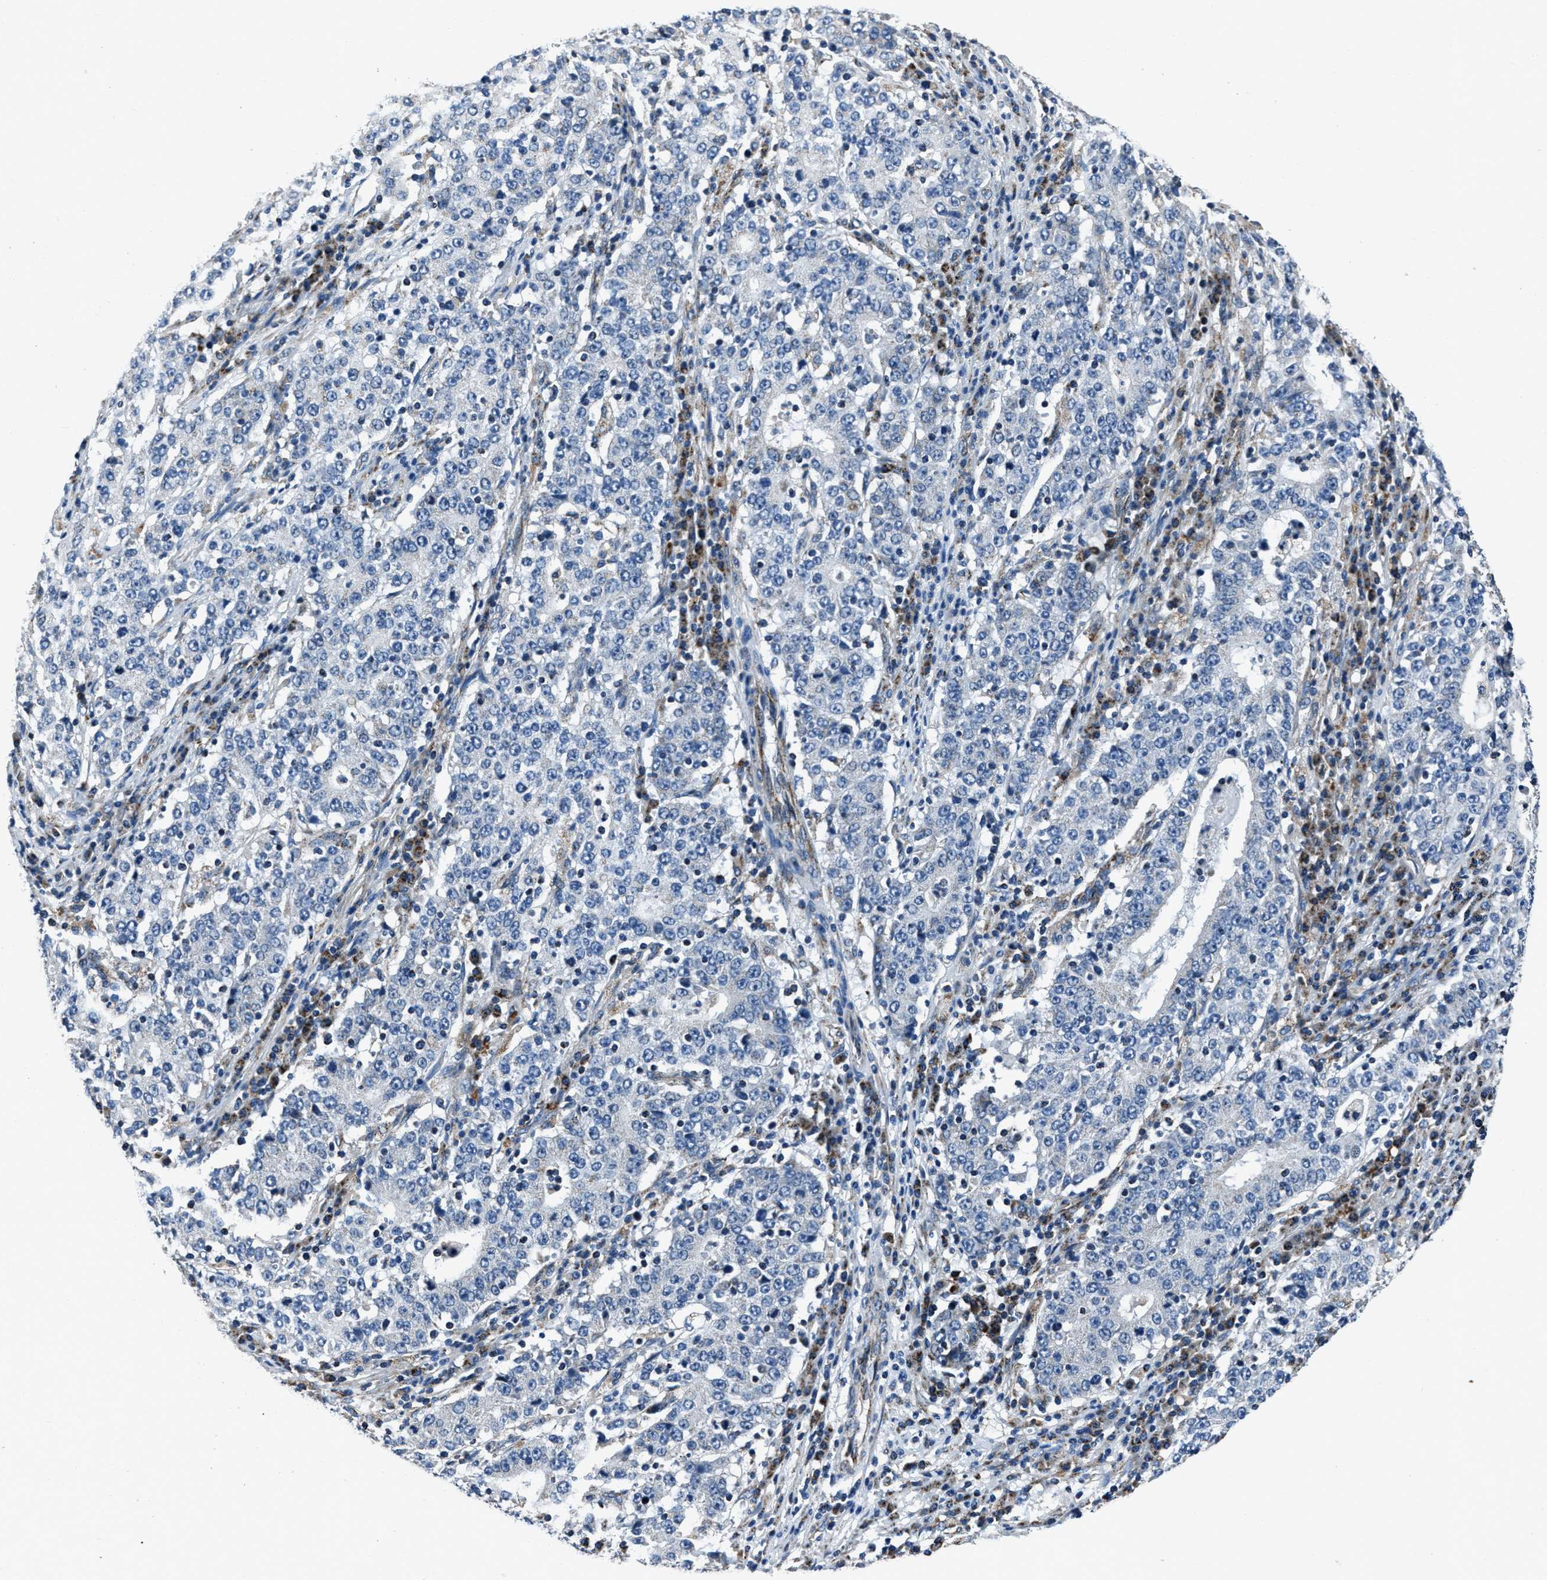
{"staining": {"intensity": "negative", "quantity": "none", "location": "none"}, "tissue": "stomach cancer", "cell_type": "Tumor cells", "image_type": "cancer", "snomed": [{"axis": "morphology", "description": "Adenocarcinoma, NOS"}, {"axis": "topography", "description": "Stomach"}], "caption": "The immunohistochemistry (IHC) photomicrograph has no significant positivity in tumor cells of stomach cancer (adenocarcinoma) tissue.", "gene": "OGDH", "patient": {"sex": "male", "age": 59}}